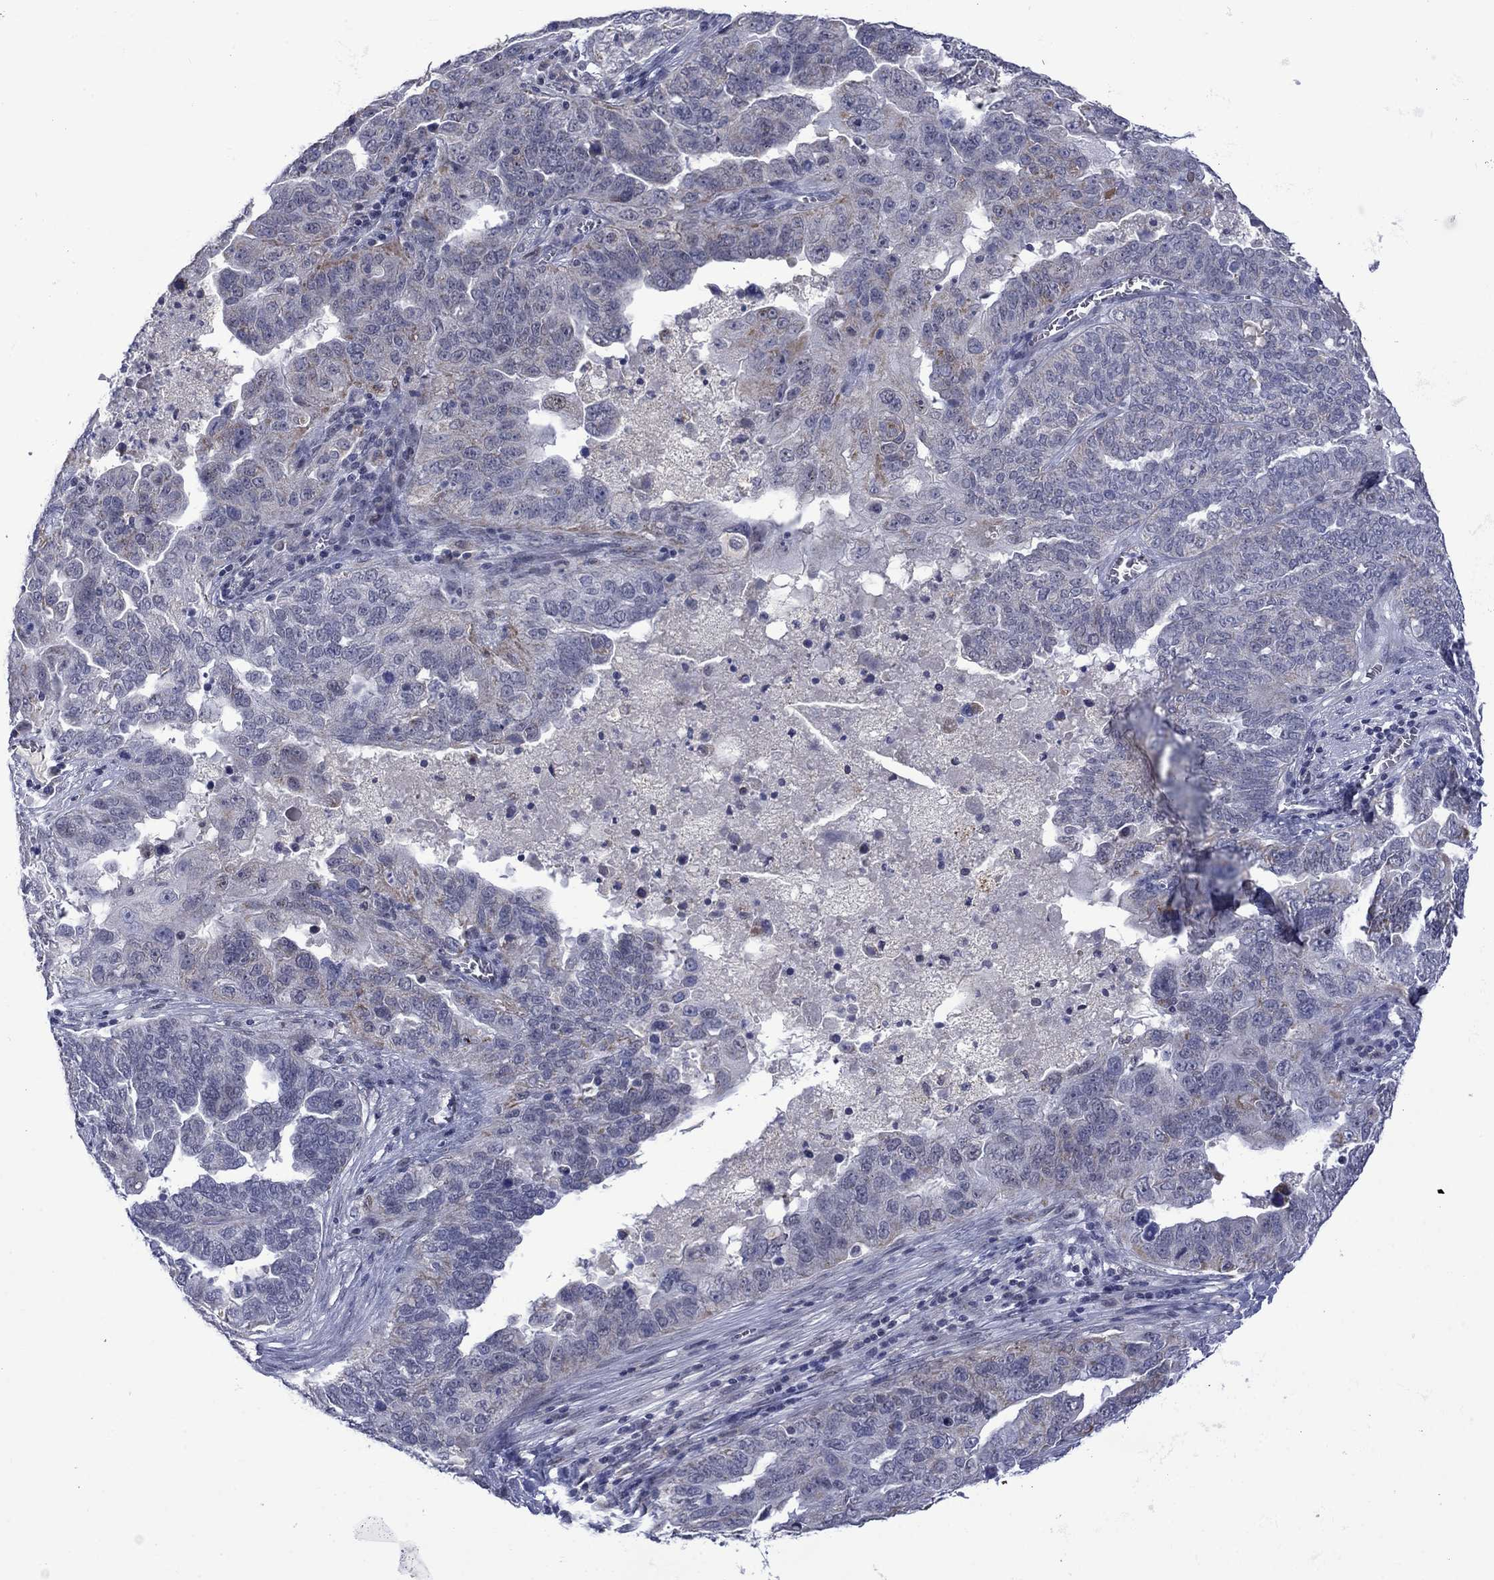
{"staining": {"intensity": "moderate", "quantity": "<25%", "location": "cytoplasmic/membranous"}, "tissue": "ovarian cancer", "cell_type": "Tumor cells", "image_type": "cancer", "snomed": [{"axis": "morphology", "description": "Carcinoma, endometroid"}, {"axis": "topography", "description": "Soft tissue"}, {"axis": "topography", "description": "Ovary"}], "caption": "Protein expression analysis of endometroid carcinoma (ovarian) exhibits moderate cytoplasmic/membranous positivity in about <25% of tumor cells.", "gene": "KCNJ16", "patient": {"sex": "female", "age": 52}}